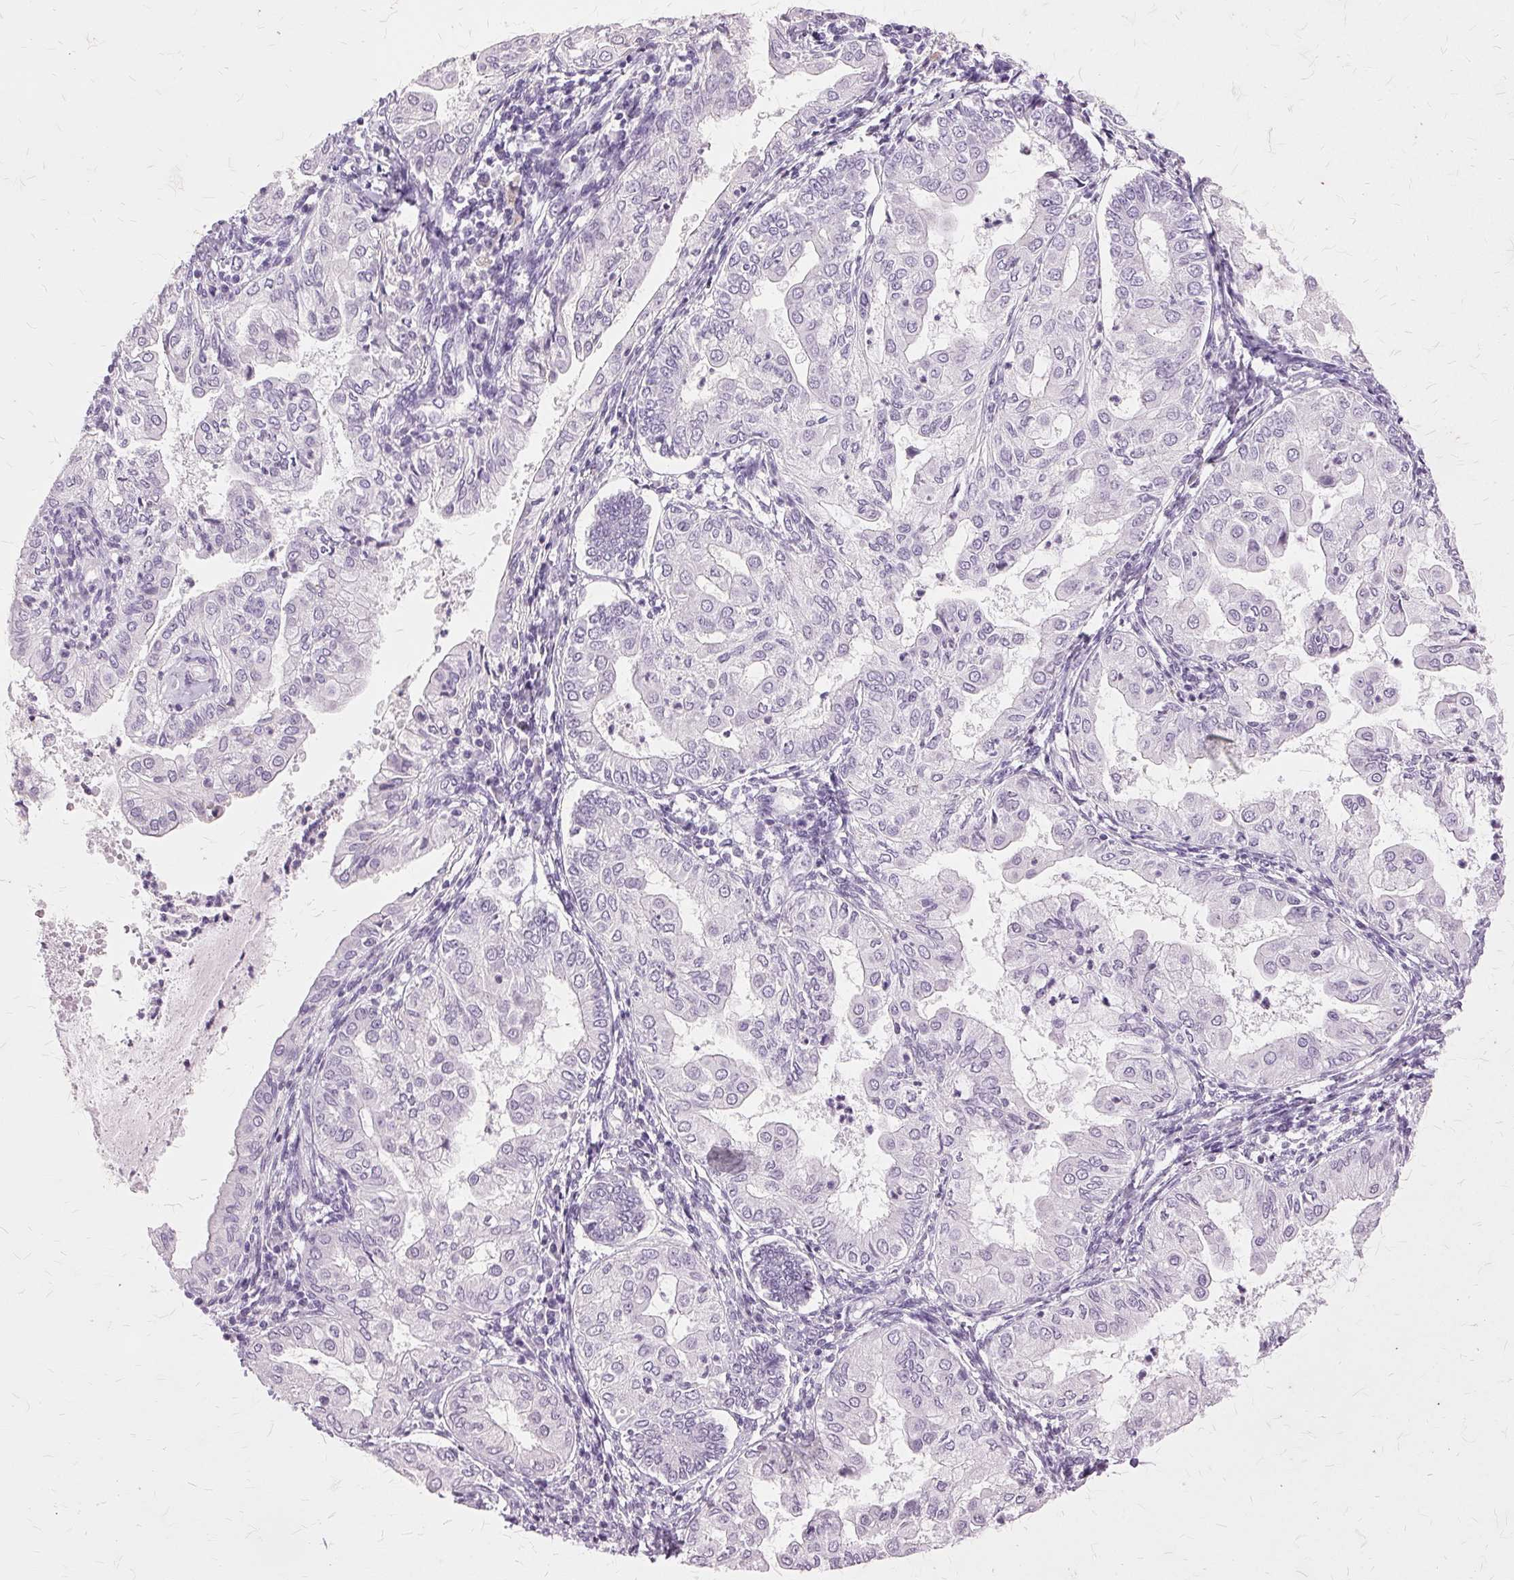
{"staining": {"intensity": "negative", "quantity": "none", "location": "none"}, "tissue": "endometrial cancer", "cell_type": "Tumor cells", "image_type": "cancer", "snomed": [{"axis": "morphology", "description": "Adenocarcinoma, NOS"}, {"axis": "topography", "description": "Endometrium"}], "caption": "An IHC image of endometrial cancer (adenocarcinoma) is shown. There is no staining in tumor cells of endometrial cancer (adenocarcinoma).", "gene": "SLC45A3", "patient": {"sex": "female", "age": 68}}